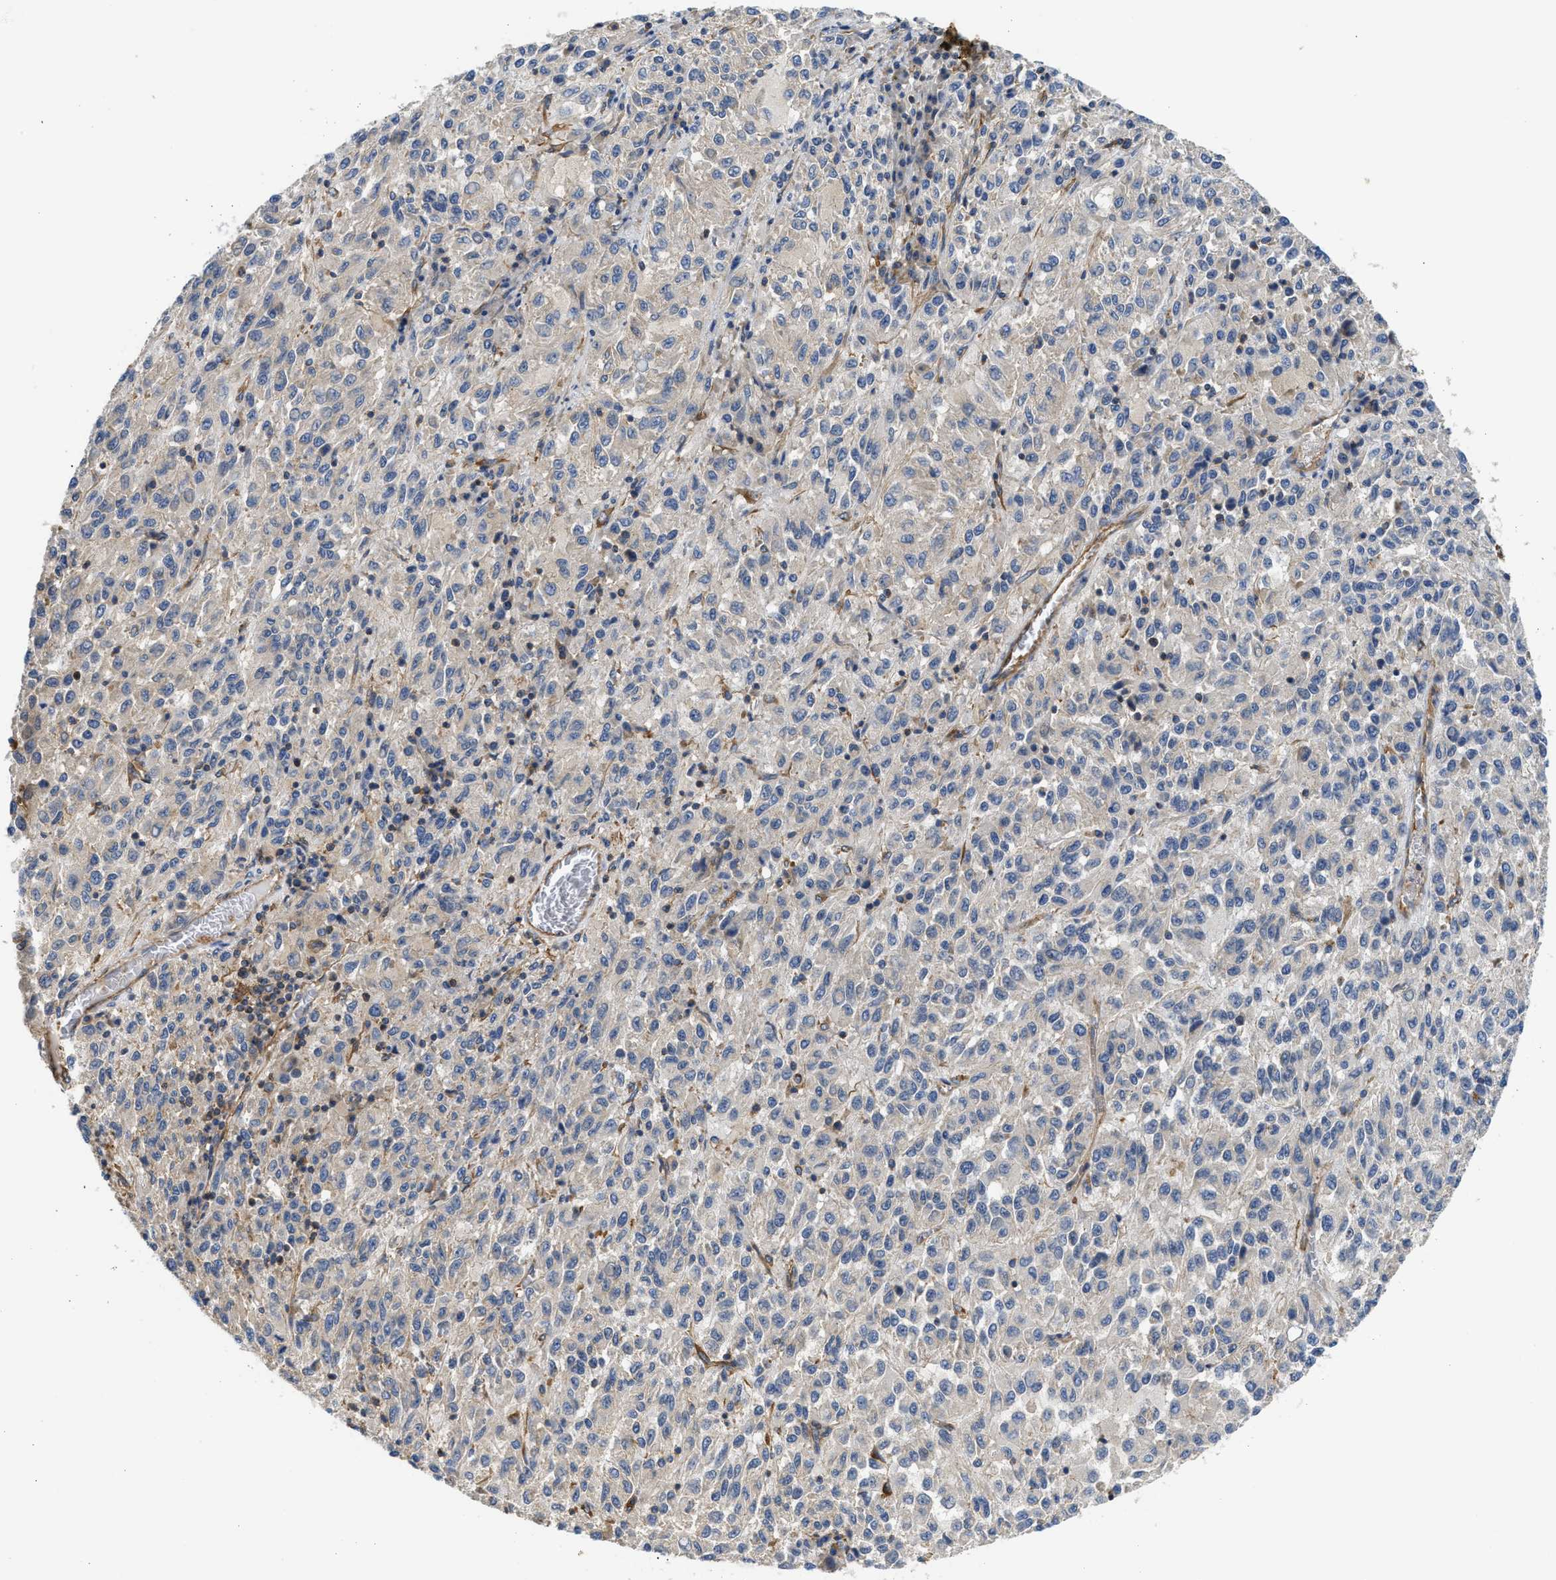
{"staining": {"intensity": "negative", "quantity": "none", "location": "none"}, "tissue": "melanoma", "cell_type": "Tumor cells", "image_type": "cancer", "snomed": [{"axis": "morphology", "description": "Malignant melanoma, Metastatic site"}, {"axis": "topography", "description": "Lung"}], "caption": "Melanoma stained for a protein using IHC shows no staining tumor cells.", "gene": "SAMD9L", "patient": {"sex": "male", "age": 64}}